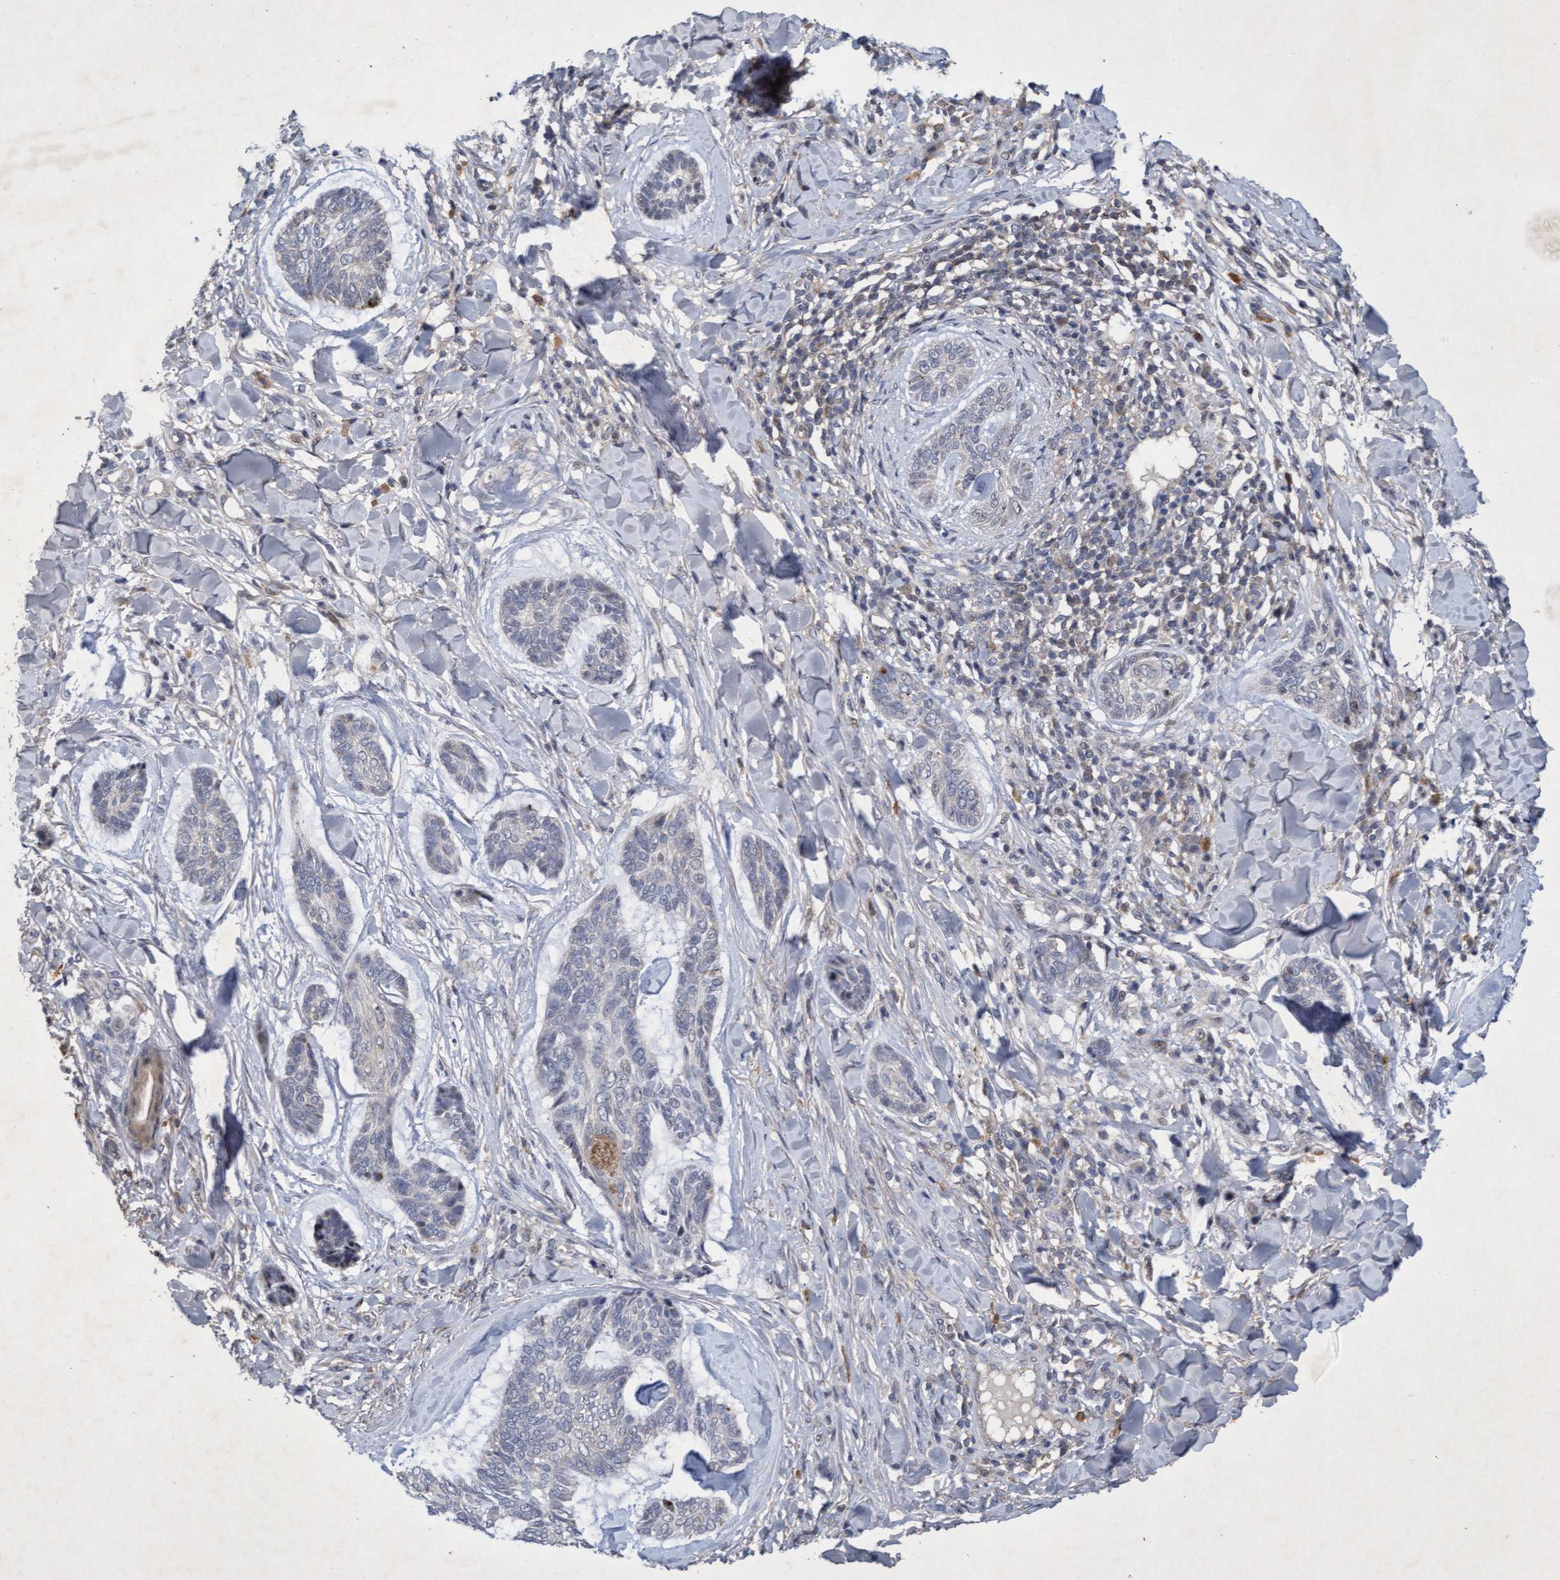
{"staining": {"intensity": "negative", "quantity": "none", "location": "none"}, "tissue": "skin cancer", "cell_type": "Tumor cells", "image_type": "cancer", "snomed": [{"axis": "morphology", "description": "Basal cell carcinoma"}, {"axis": "topography", "description": "Skin"}], "caption": "Immunohistochemical staining of human skin cancer (basal cell carcinoma) exhibits no significant staining in tumor cells.", "gene": "ZNF677", "patient": {"sex": "male", "age": 43}}